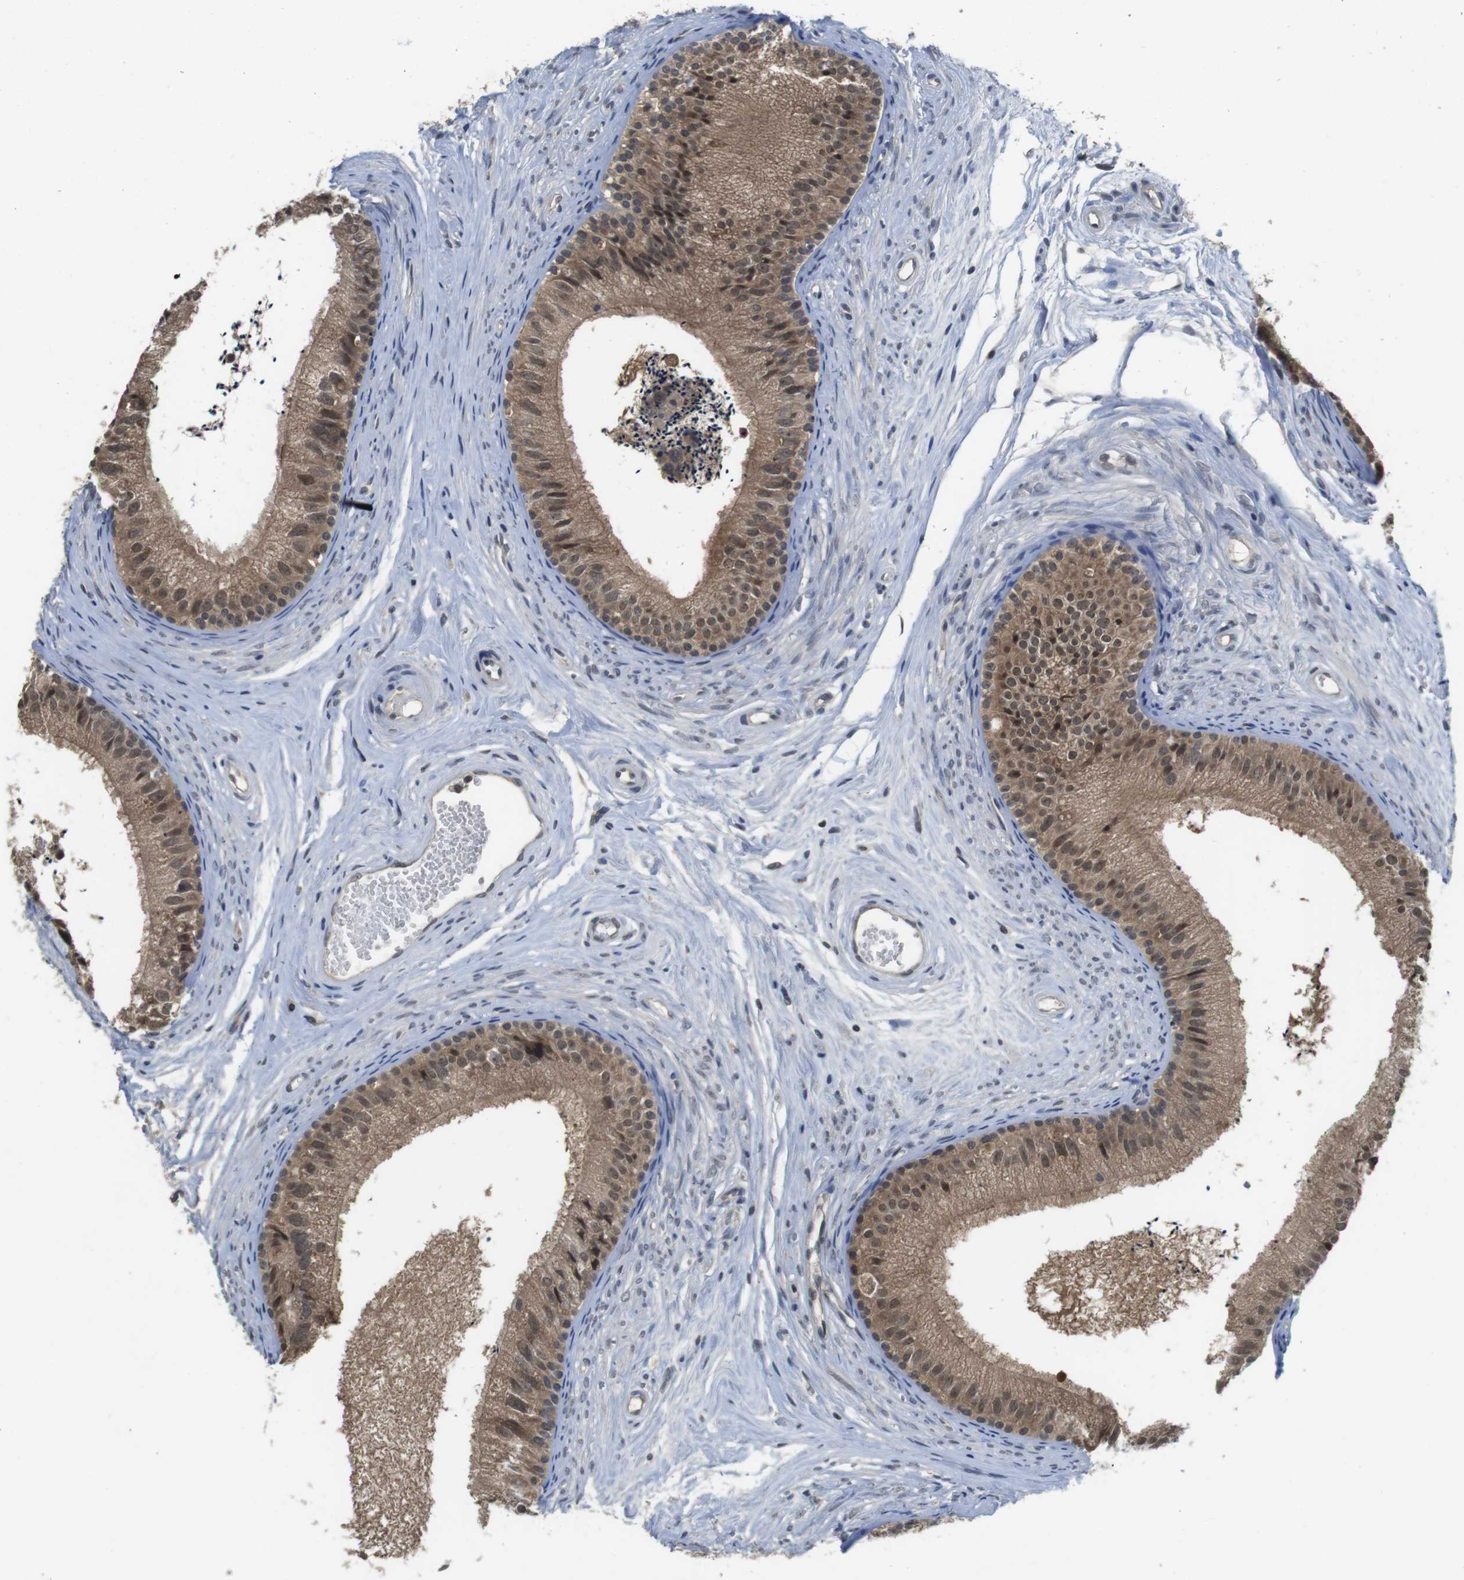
{"staining": {"intensity": "moderate", "quantity": ">75%", "location": "cytoplasmic/membranous,nuclear"}, "tissue": "epididymis", "cell_type": "Glandular cells", "image_type": "normal", "snomed": [{"axis": "morphology", "description": "Normal tissue, NOS"}, {"axis": "topography", "description": "Epididymis"}], "caption": "Glandular cells exhibit moderate cytoplasmic/membranous,nuclear positivity in about >75% of cells in unremarkable epididymis.", "gene": "FADD", "patient": {"sex": "male", "age": 56}}